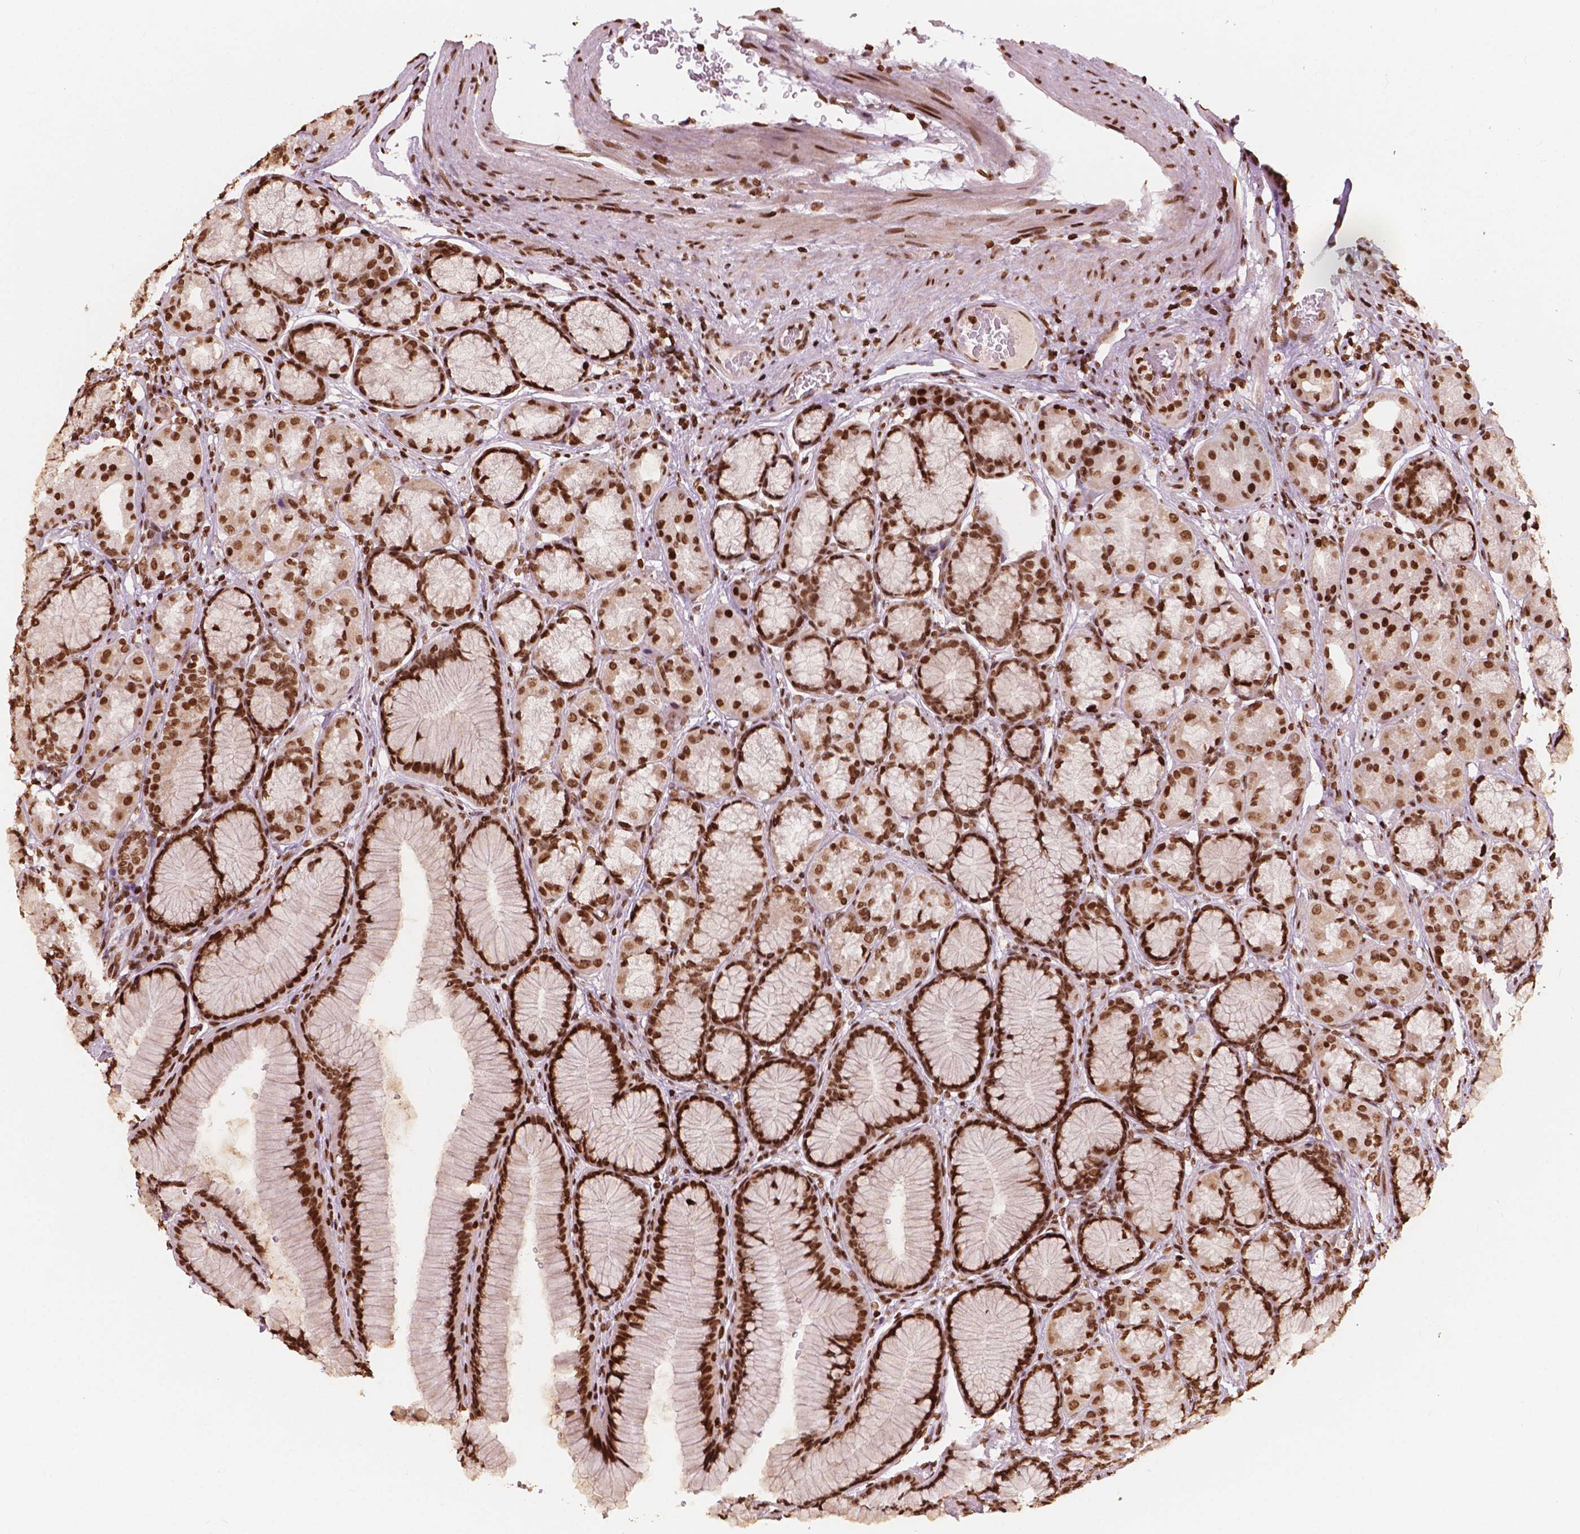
{"staining": {"intensity": "strong", "quantity": ">75%", "location": "nuclear"}, "tissue": "stomach", "cell_type": "Glandular cells", "image_type": "normal", "snomed": [{"axis": "morphology", "description": "Normal tissue, NOS"}, {"axis": "morphology", "description": "Adenocarcinoma, NOS"}, {"axis": "morphology", "description": "Adenocarcinoma, High grade"}, {"axis": "topography", "description": "Stomach, upper"}, {"axis": "topography", "description": "Stomach"}], "caption": "A photomicrograph of stomach stained for a protein reveals strong nuclear brown staining in glandular cells.", "gene": "H3C7", "patient": {"sex": "female", "age": 65}}